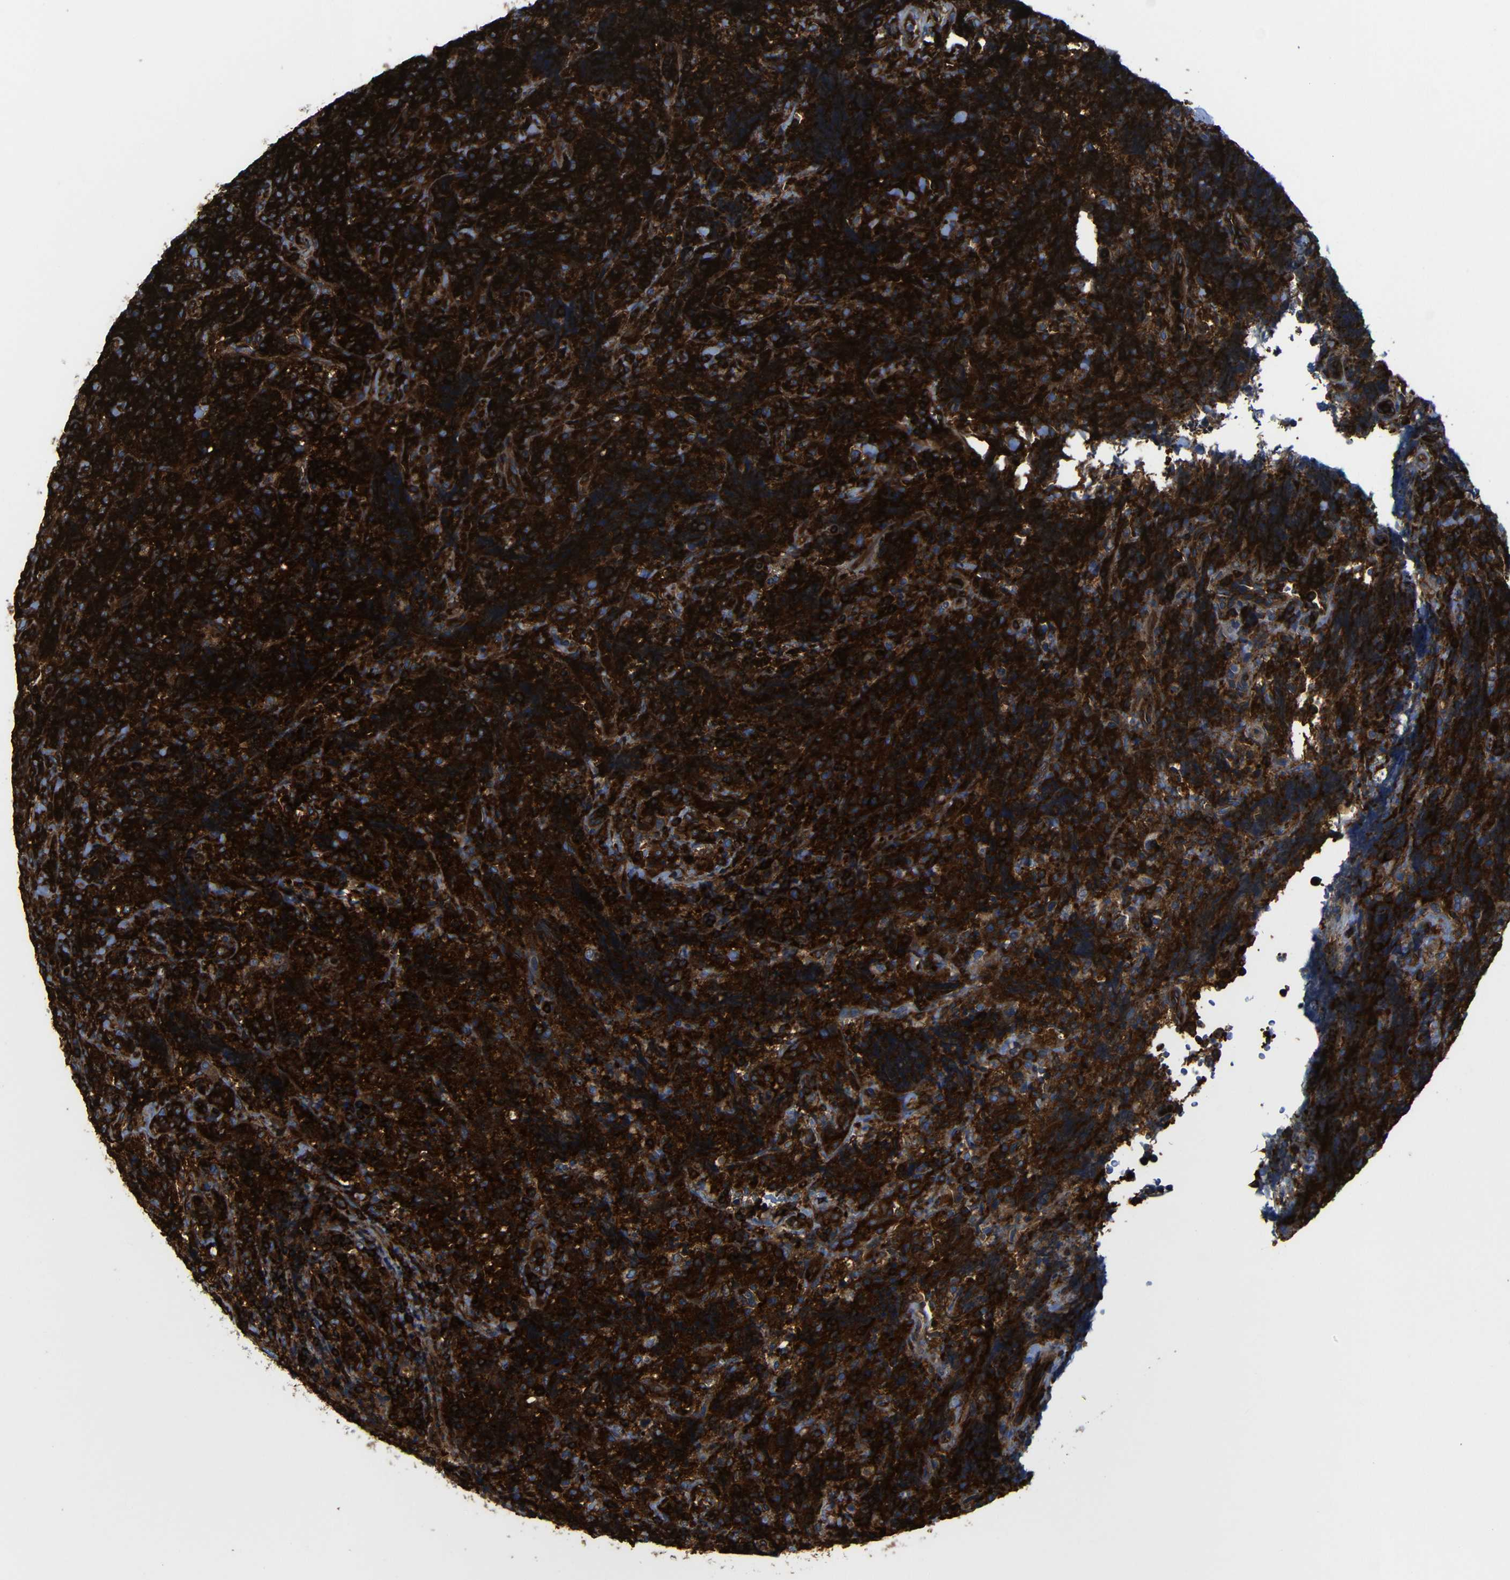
{"staining": {"intensity": "strong", "quantity": ">75%", "location": "cytoplasmic/membranous"}, "tissue": "lymphoma", "cell_type": "Tumor cells", "image_type": "cancer", "snomed": [{"axis": "morphology", "description": "Malignant lymphoma, non-Hodgkin's type, High grade"}, {"axis": "topography", "description": "Tonsil"}], "caption": "Immunohistochemistry (IHC) (DAB (3,3'-diaminobenzidine)) staining of high-grade malignant lymphoma, non-Hodgkin's type displays strong cytoplasmic/membranous protein staining in approximately >75% of tumor cells.", "gene": "ARHGEF1", "patient": {"sex": "female", "age": 36}}